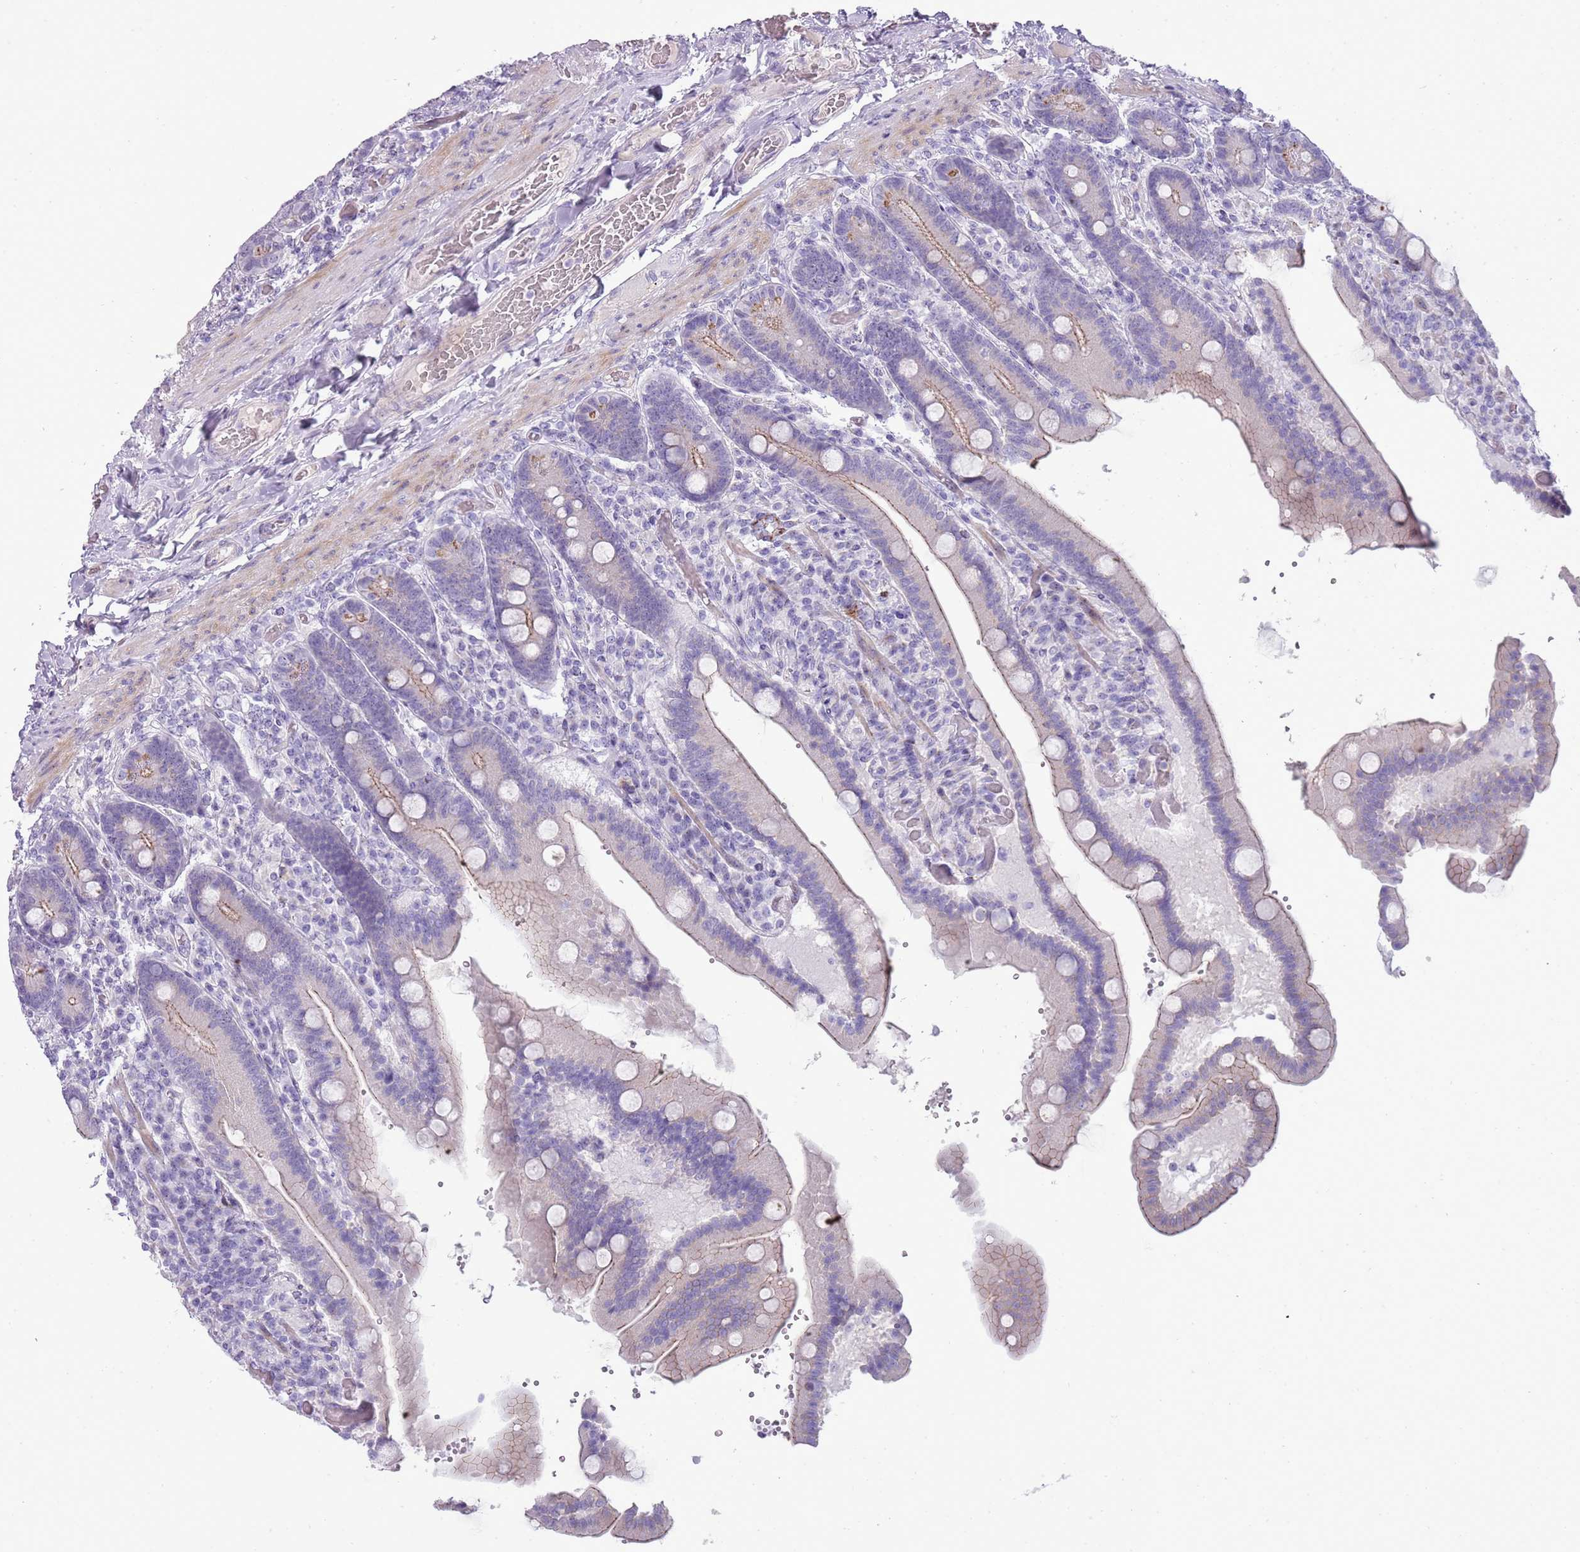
{"staining": {"intensity": "weak", "quantity": "25%-75%", "location": "cytoplasmic/membranous"}, "tissue": "duodenum", "cell_type": "Glandular cells", "image_type": "normal", "snomed": [{"axis": "morphology", "description": "Normal tissue, NOS"}, {"axis": "topography", "description": "Duodenum"}], "caption": "The histopathology image shows immunohistochemical staining of benign duodenum. There is weak cytoplasmic/membranous positivity is identified in about 25%-75% of glandular cells.", "gene": "NBPF4", "patient": {"sex": "female", "age": 62}}